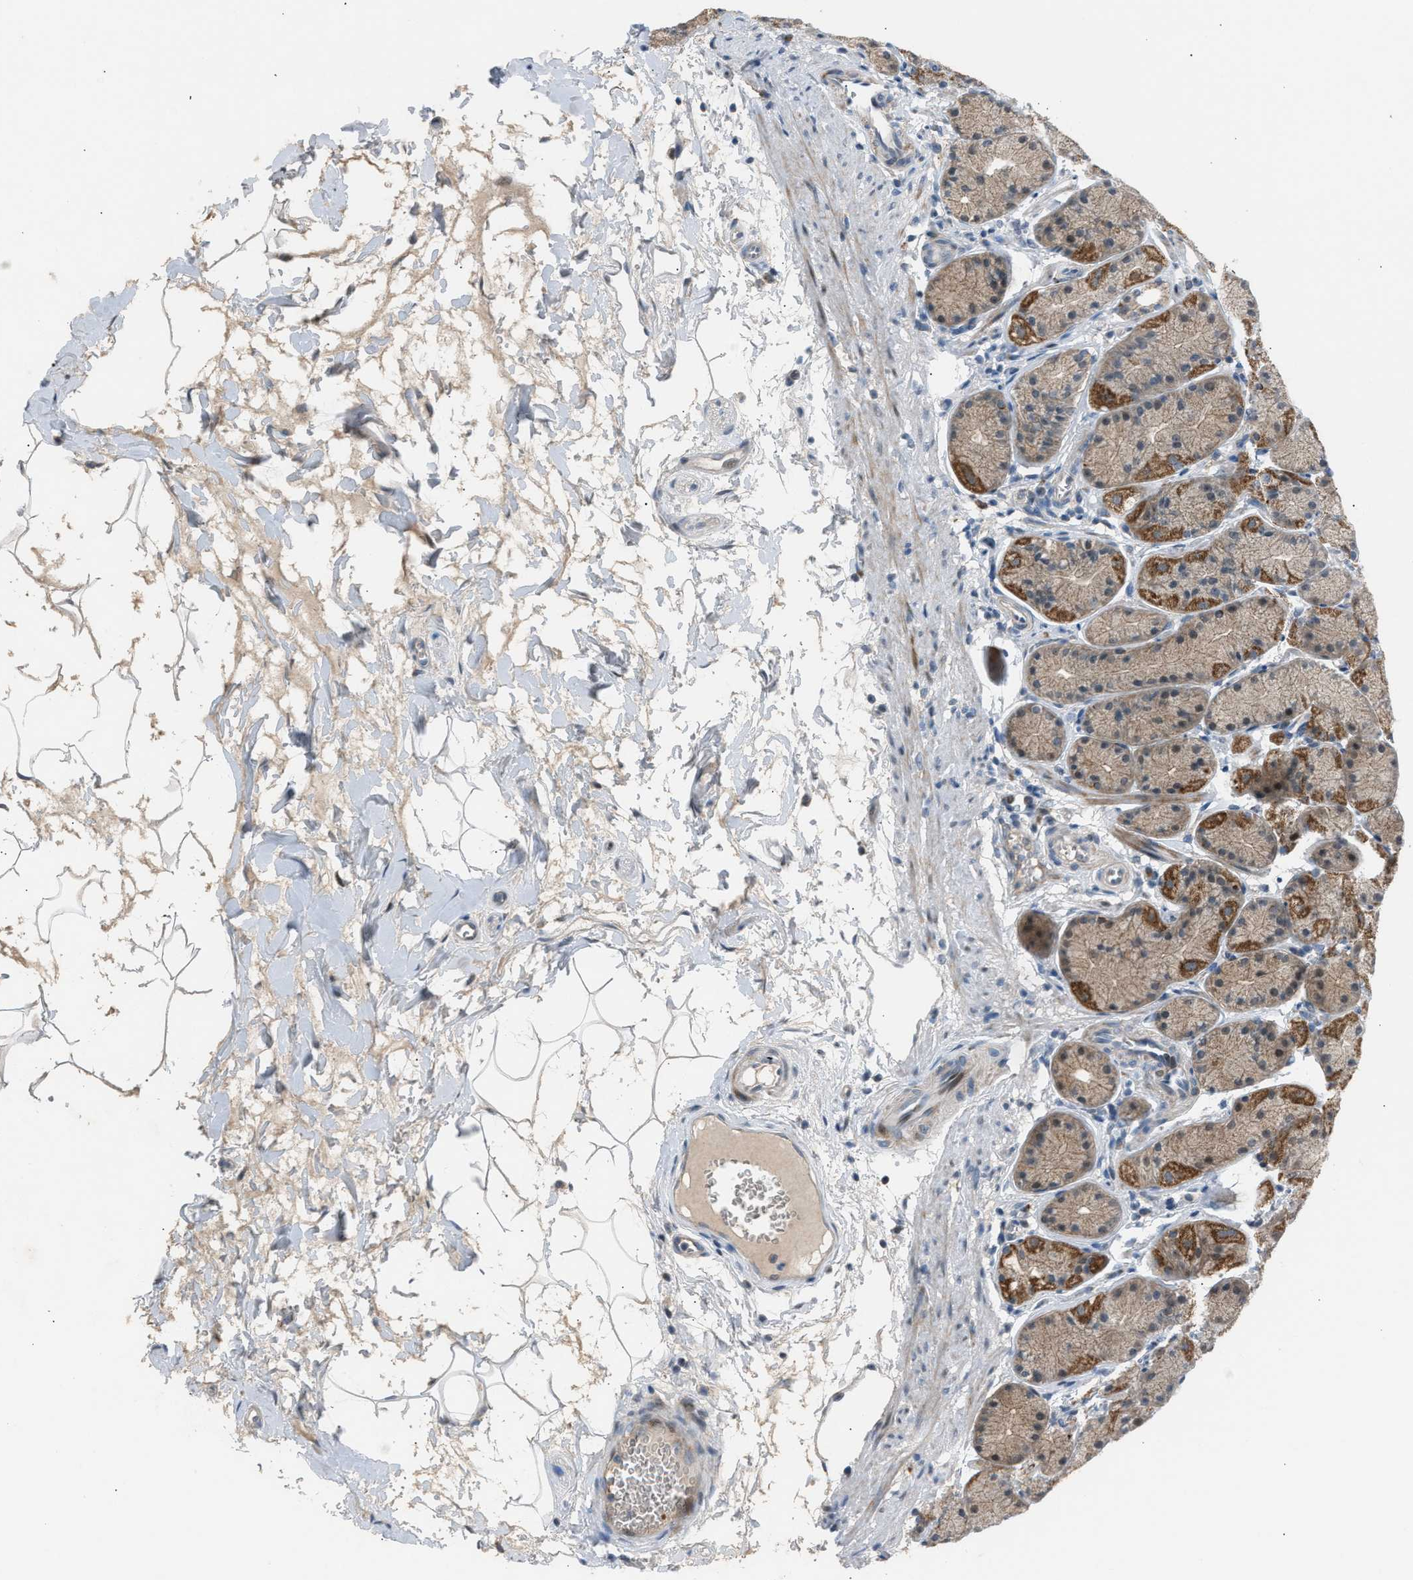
{"staining": {"intensity": "moderate", "quantity": ">75%", "location": "cytoplasmic/membranous"}, "tissue": "stomach", "cell_type": "Glandular cells", "image_type": "normal", "snomed": [{"axis": "morphology", "description": "Normal tissue, NOS"}, {"axis": "topography", "description": "Stomach"}], "caption": "Moderate cytoplasmic/membranous positivity is present in about >75% of glandular cells in benign stomach.", "gene": "VPS41", "patient": {"sex": "male", "age": 42}}